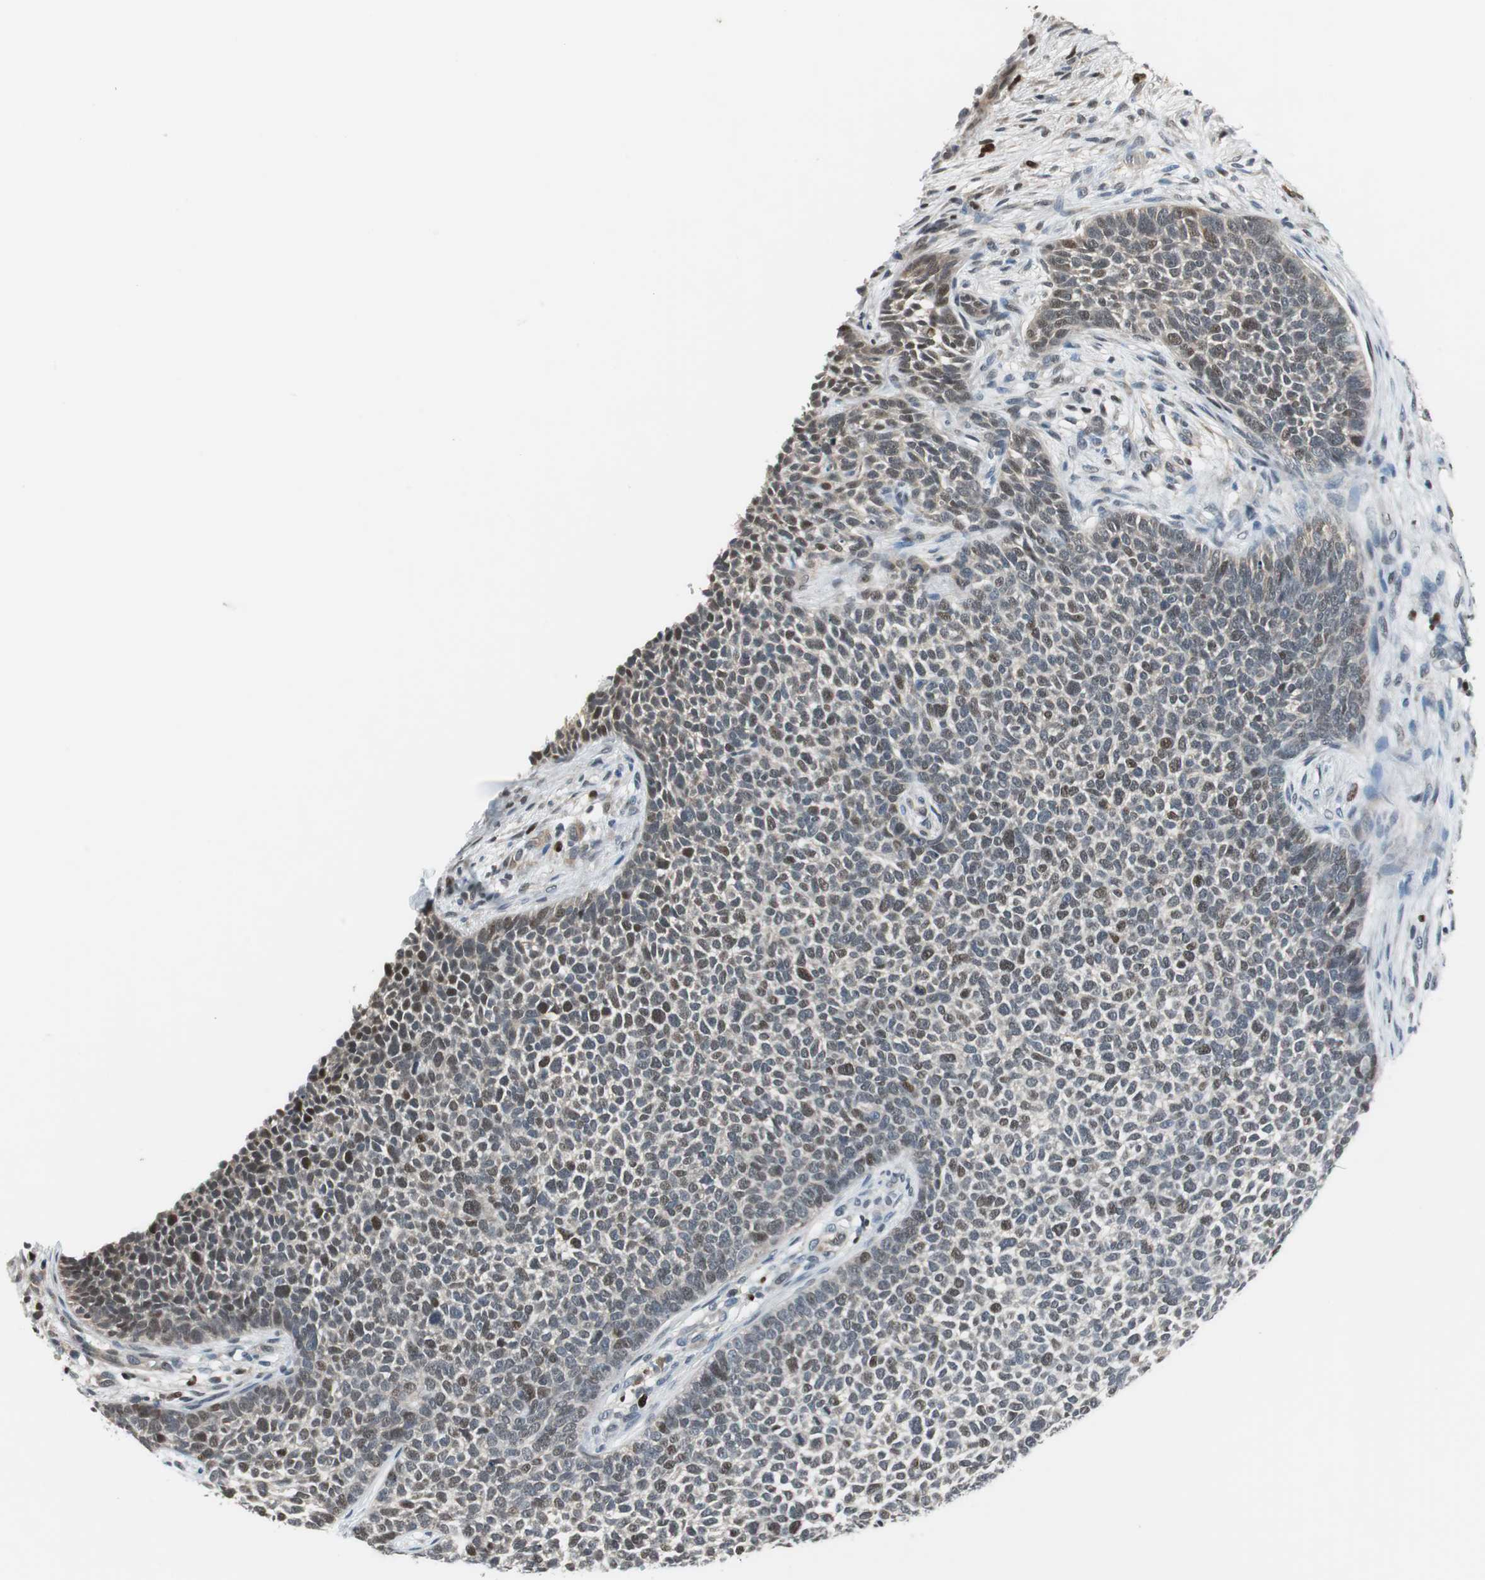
{"staining": {"intensity": "weak", "quantity": ">75%", "location": "nuclear"}, "tissue": "skin cancer", "cell_type": "Tumor cells", "image_type": "cancer", "snomed": [{"axis": "morphology", "description": "Basal cell carcinoma"}, {"axis": "topography", "description": "Skin"}], "caption": "Tumor cells demonstrate low levels of weak nuclear expression in approximately >75% of cells in skin basal cell carcinoma.", "gene": "MAFB", "patient": {"sex": "female", "age": 84}}